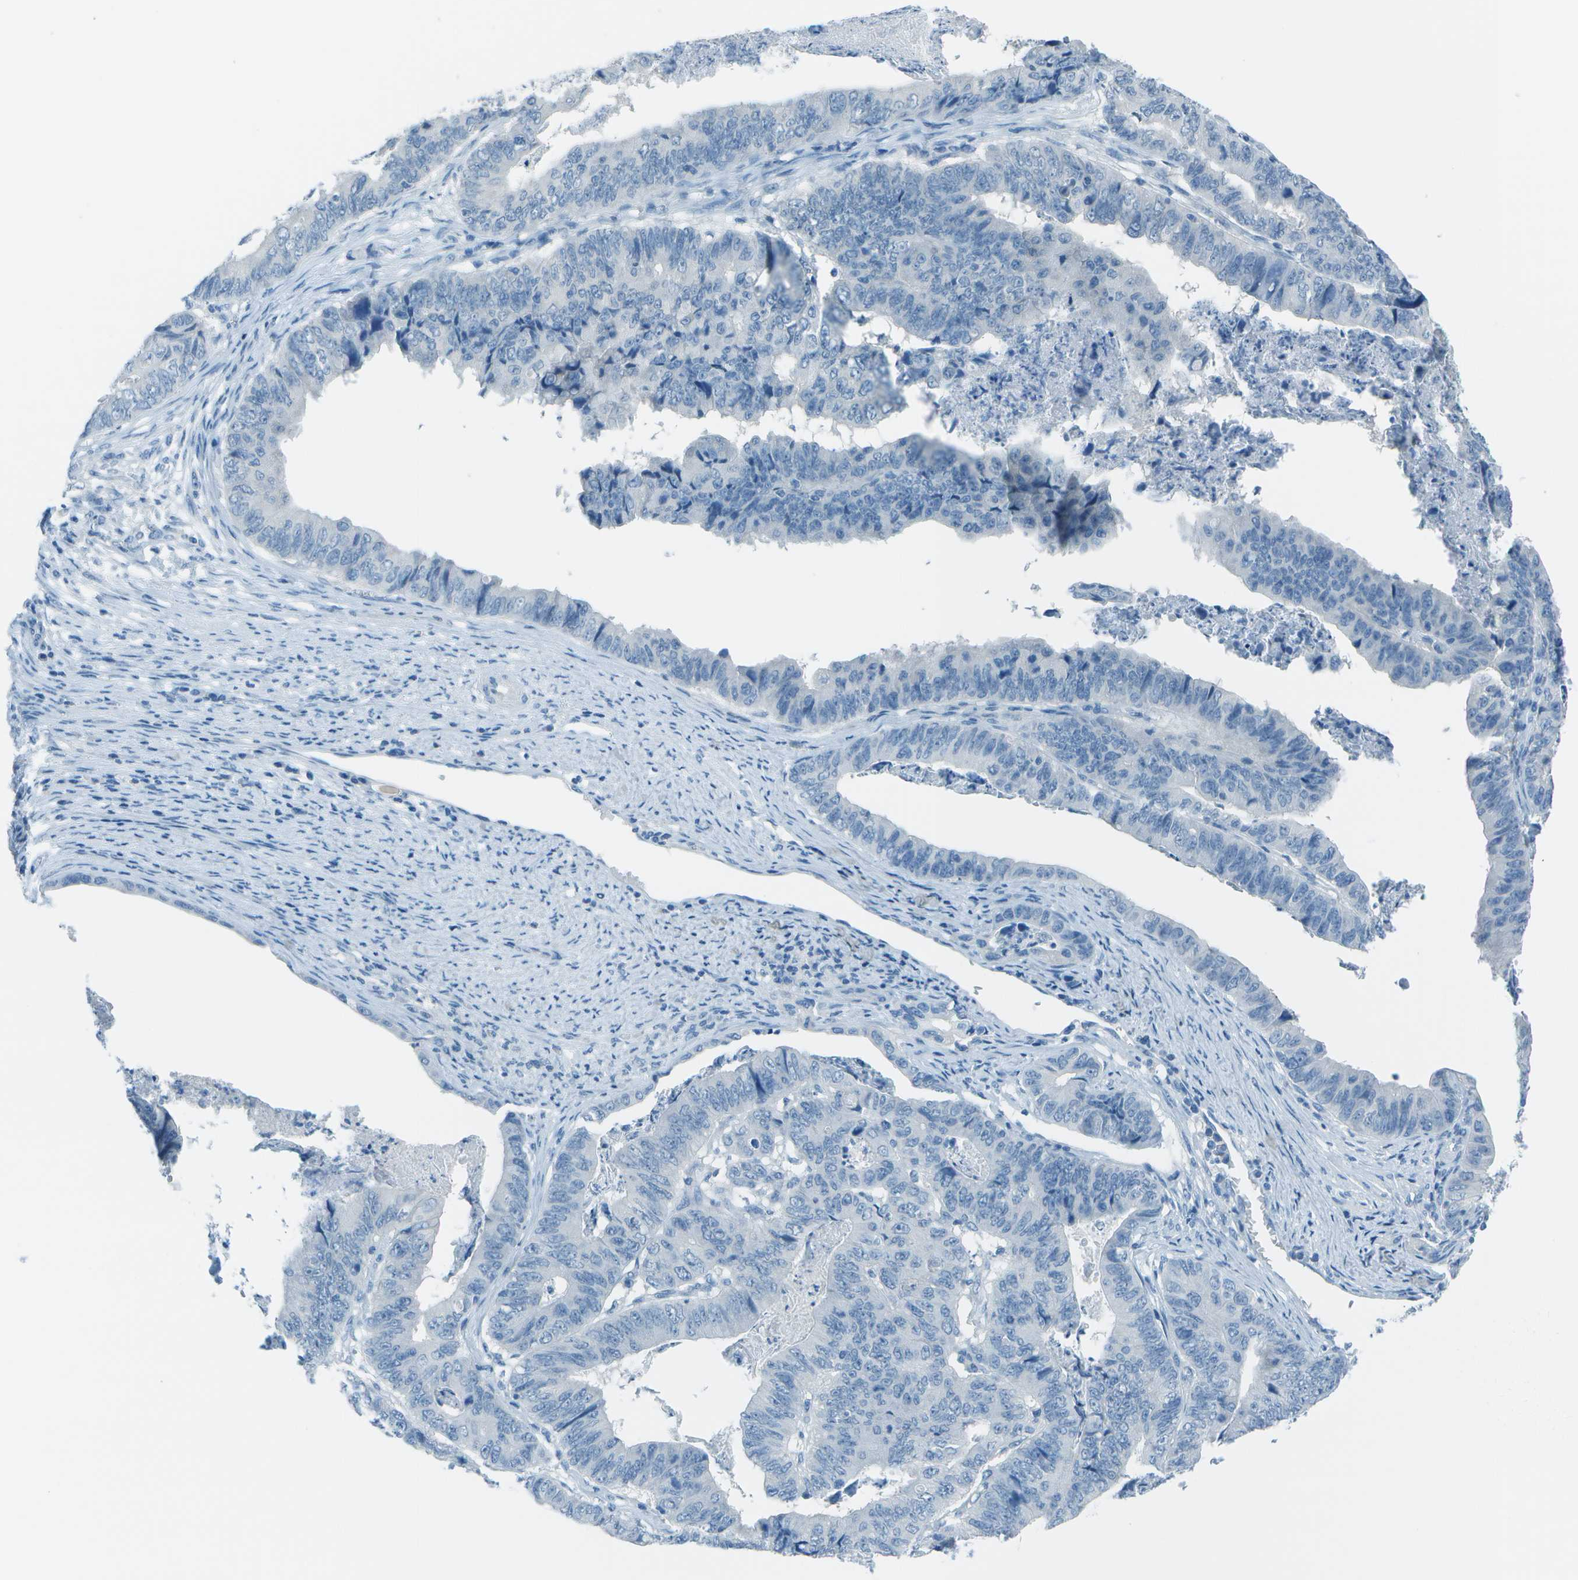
{"staining": {"intensity": "negative", "quantity": "none", "location": "none"}, "tissue": "stomach cancer", "cell_type": "Tumor cells", "image_type": "cancer", "snomed": [{"axis": "morphology", "description": "Adenocarcinoma, NOS"}, {"axis": "topography", "description": "Stomach, lower"}], "caption": "DAB (3,3'-diaminobenzidine) immunohistochemical staining of human stomach cancer (adenocarcinoma) exhibits no significant positivity in tumor cells.", "gene": "FGF1", "patient": {"sex": "male", "age": 77}}